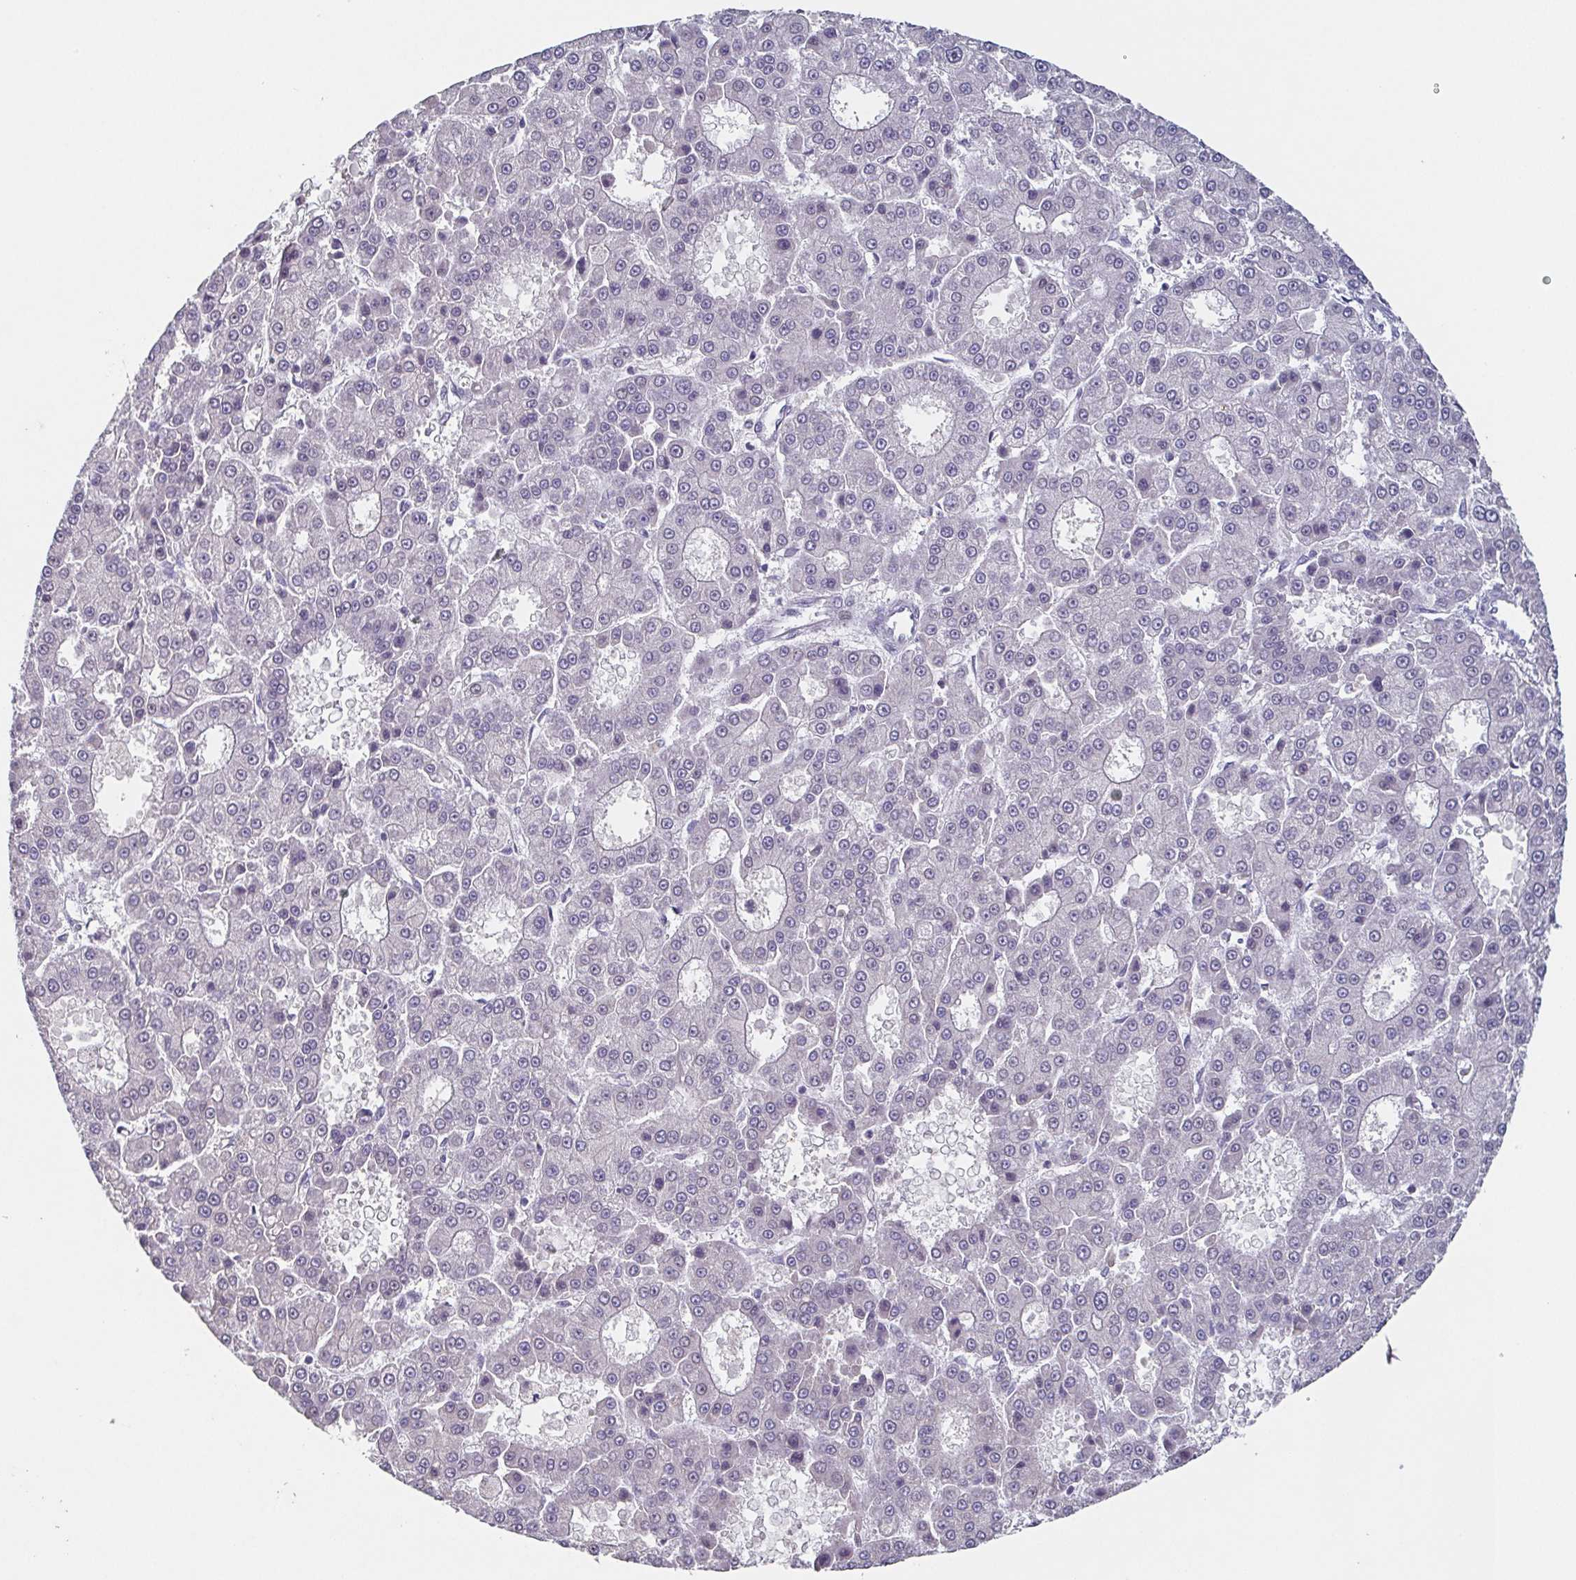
{"staining": {"intensity": "negative", "quantity": "none", "location": "none"}, "tissue": "liver cancer", "cell_type": "Tumor cells", "image_type": "cancer", "snomed": [{"axis": "morphology", "description": "Carcinoma, Hepatocellular, NOS"}, {"axis": "topography", "description": "Liver"}], "caption": "Liver cancer stained for a protein using IHC reveals no positivity tumor cells.", "gene": "GHRL", "patient": {"sex": "male", "age": 70}}